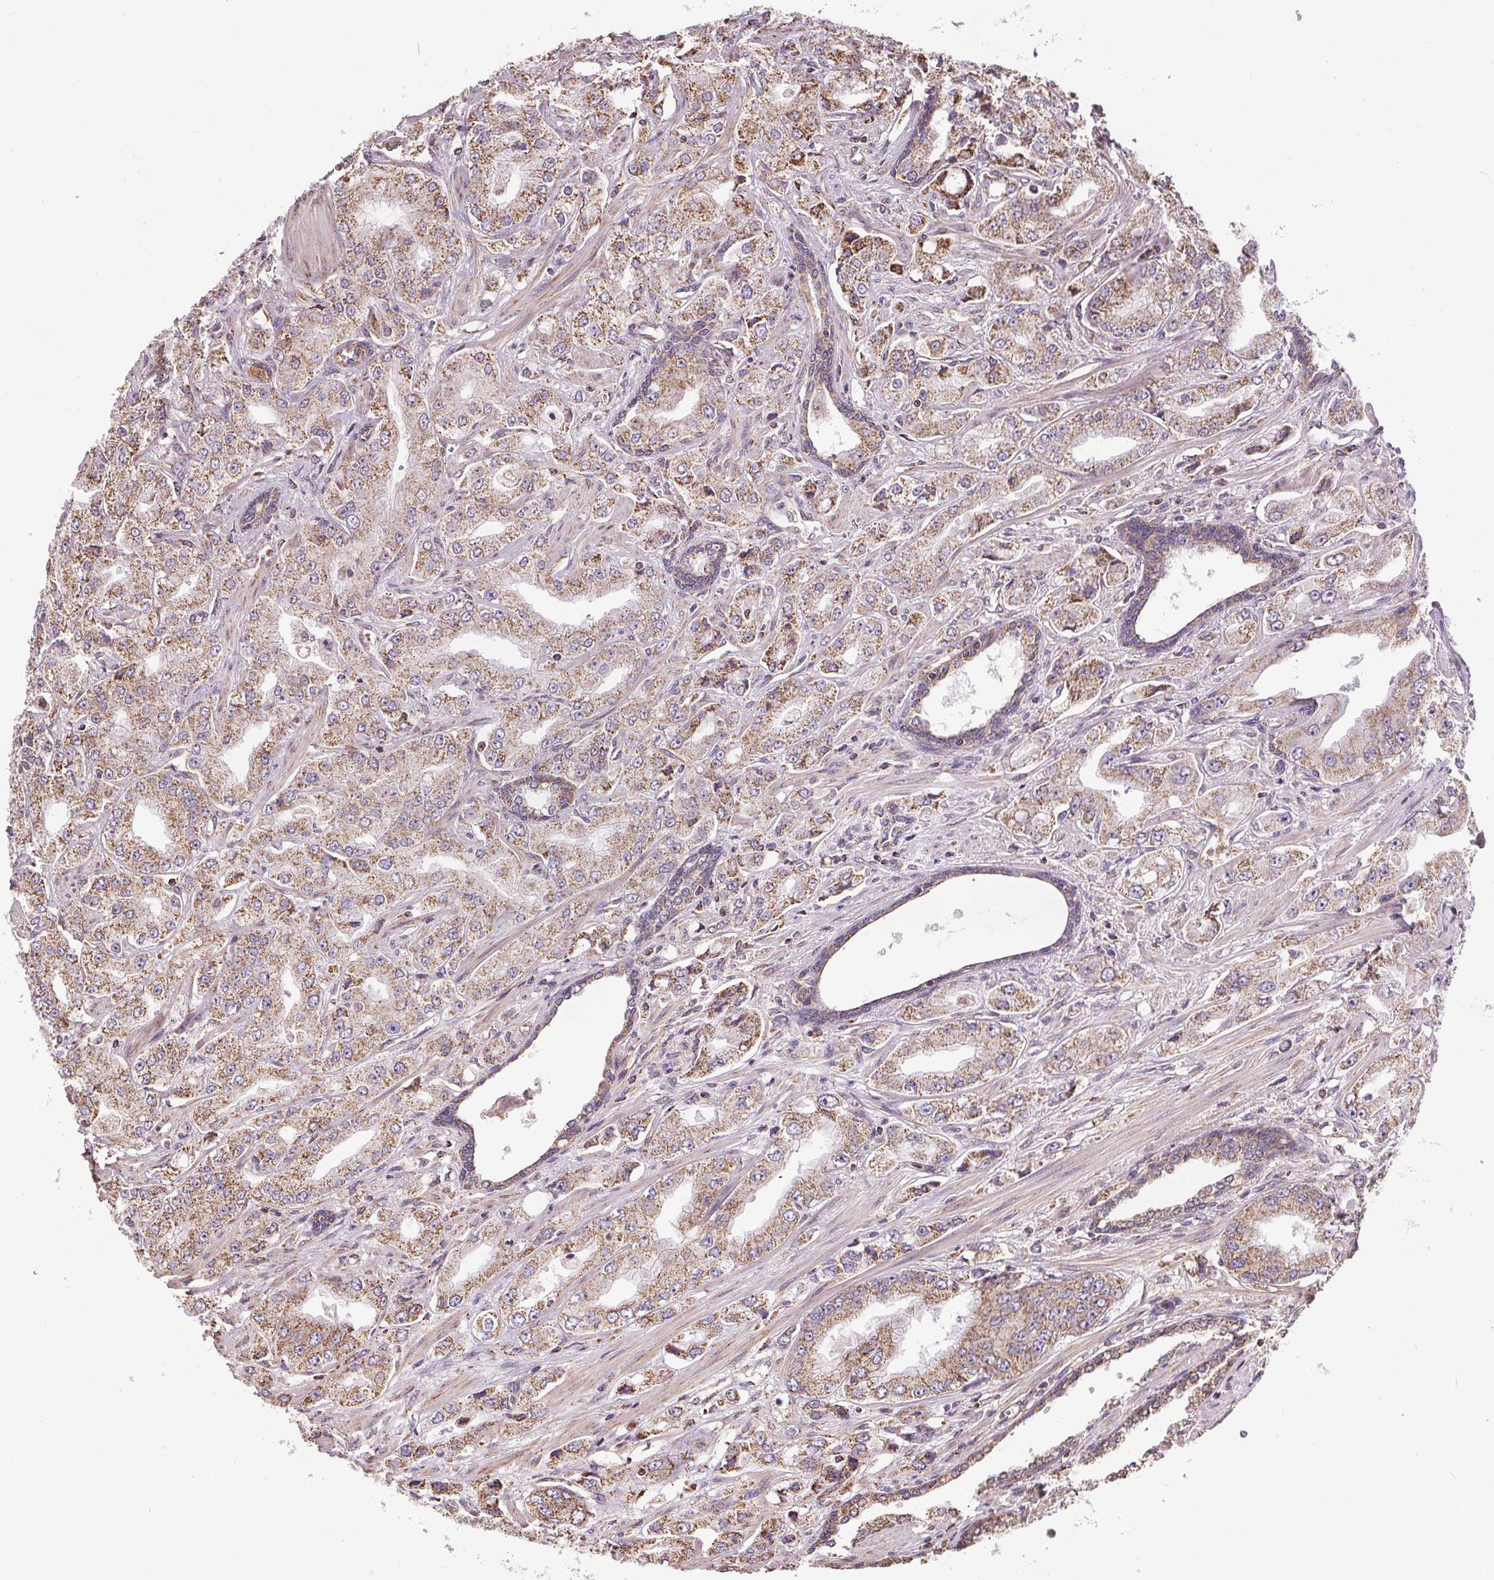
{"staining": {"intensity": "weak", "quantity": ">75%", "location": "cytoplasmic/membranous"}, "tissue": "prostate cancer", "cell_type": "Tumor cells", "image_type": "cancer", "snomed": [{"axis": "morphology", "description": "Adenocarcinoma, Low grade"}, {"axis": "topography", "description": "Prostate"}], "caption": "High-magnification brightfield microscopy of adenocarcinoma (low-grade) (prostate) stained with DAB (3,3'-diaminobenzidine) (brown) and counterstained with hematoxylin (blue). tumor cells exhibit weak cytoplasmic/membranous positivity is identified in about>75% of cells.", "gene": "ZNF548", "patient": {"sex": "male", "age": 60}}